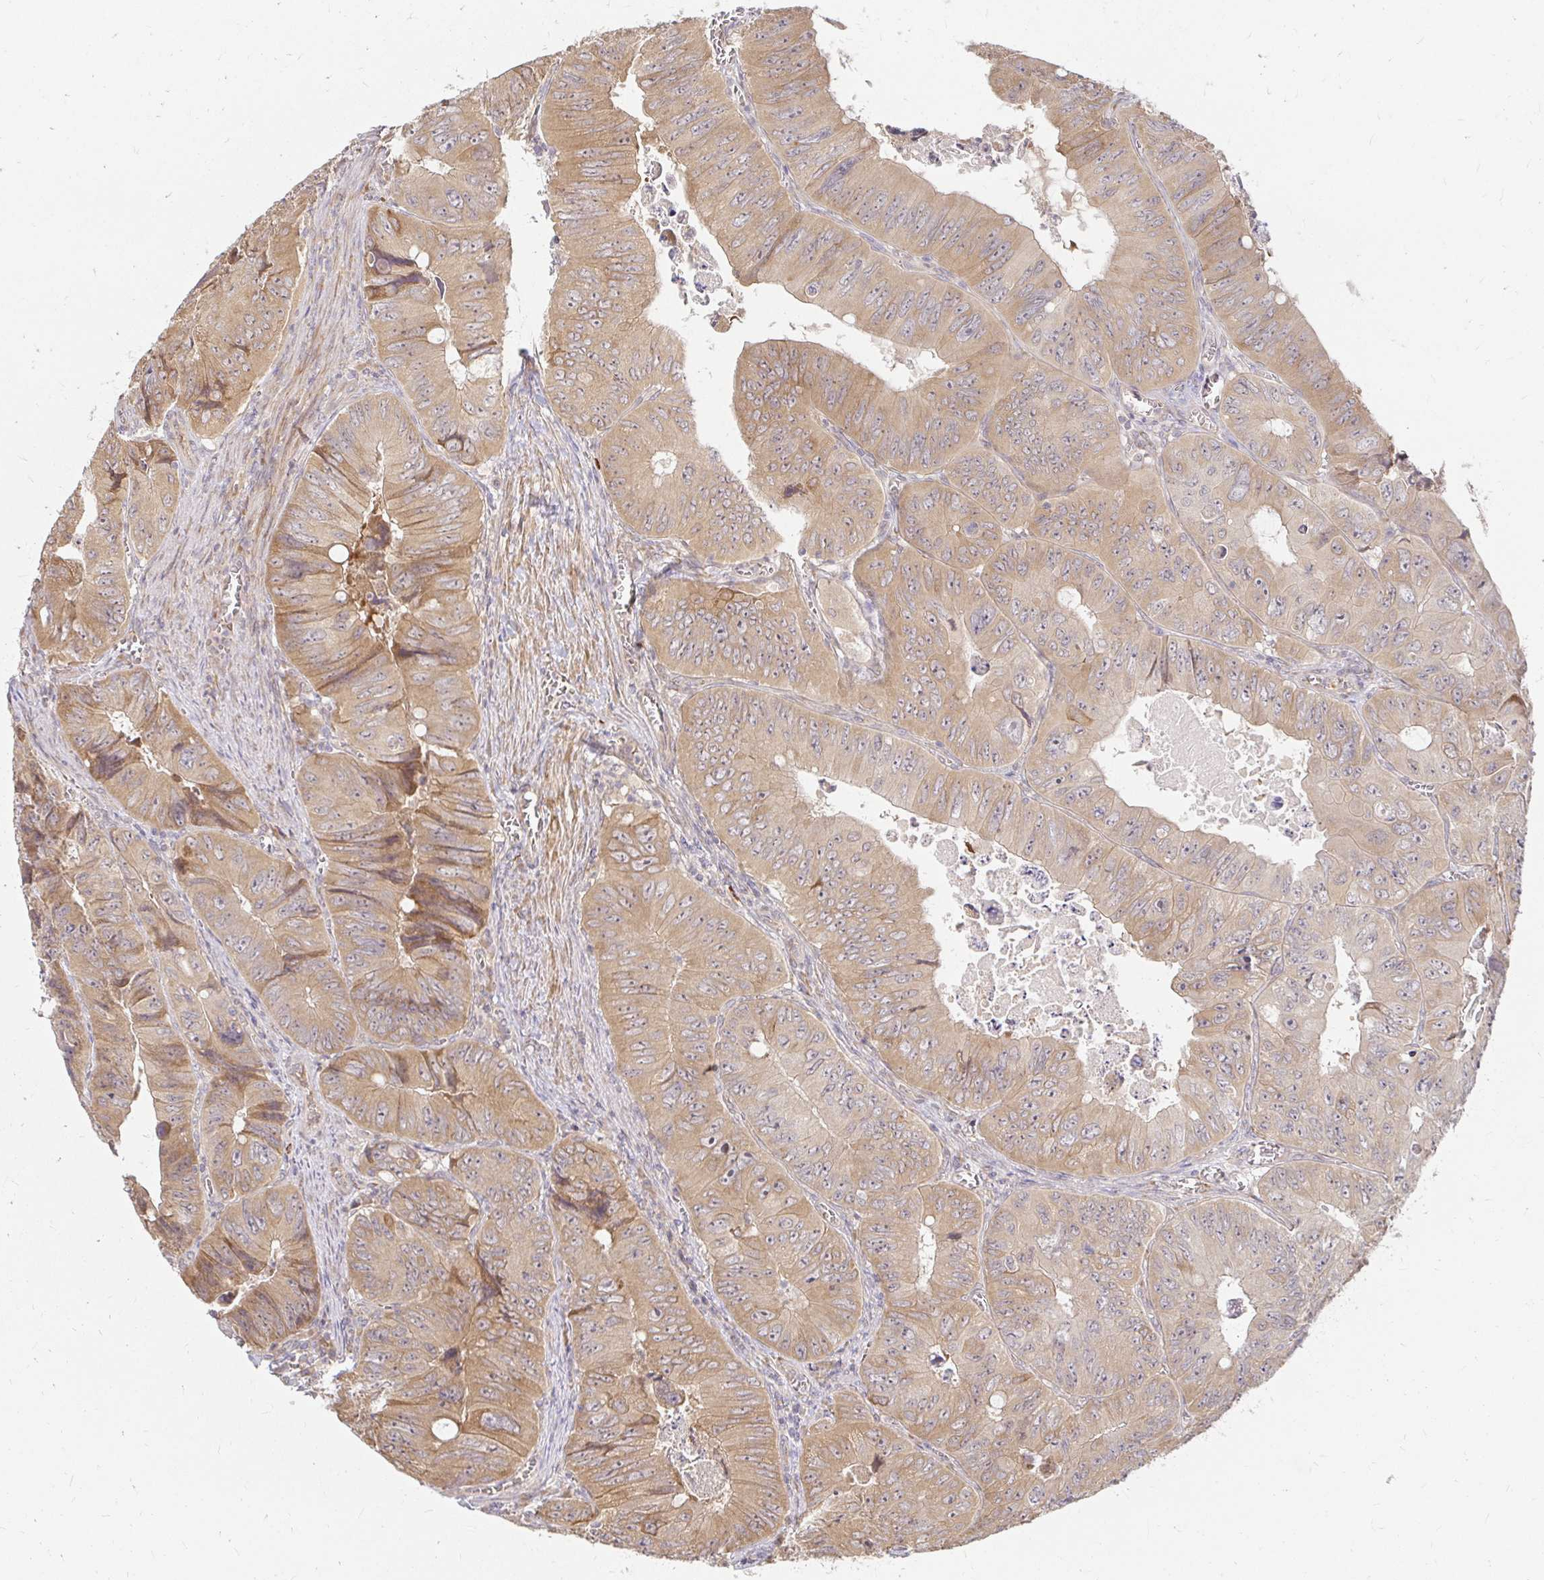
{"staining": {"intensity": "moderate", "quantity": ">75%", "location": "cytoplasmic/membranous"}, "tissue": "colorectal cancer", "cell_type": "Tumor cells", "image_type": "cancer", "snomed": [{"axis": "morphology", "description": "Adenocarcinoma, NOS"}, {"axis": "topography", "description": "Colon"}], "caption": "A brown stain labels moderate cytoplasmic/membranous staining of a protein in human adenocarcinoma (colorectal) tumor cells.", "gene": "CAST", "patient": {"sex": "female", "age": 84}}